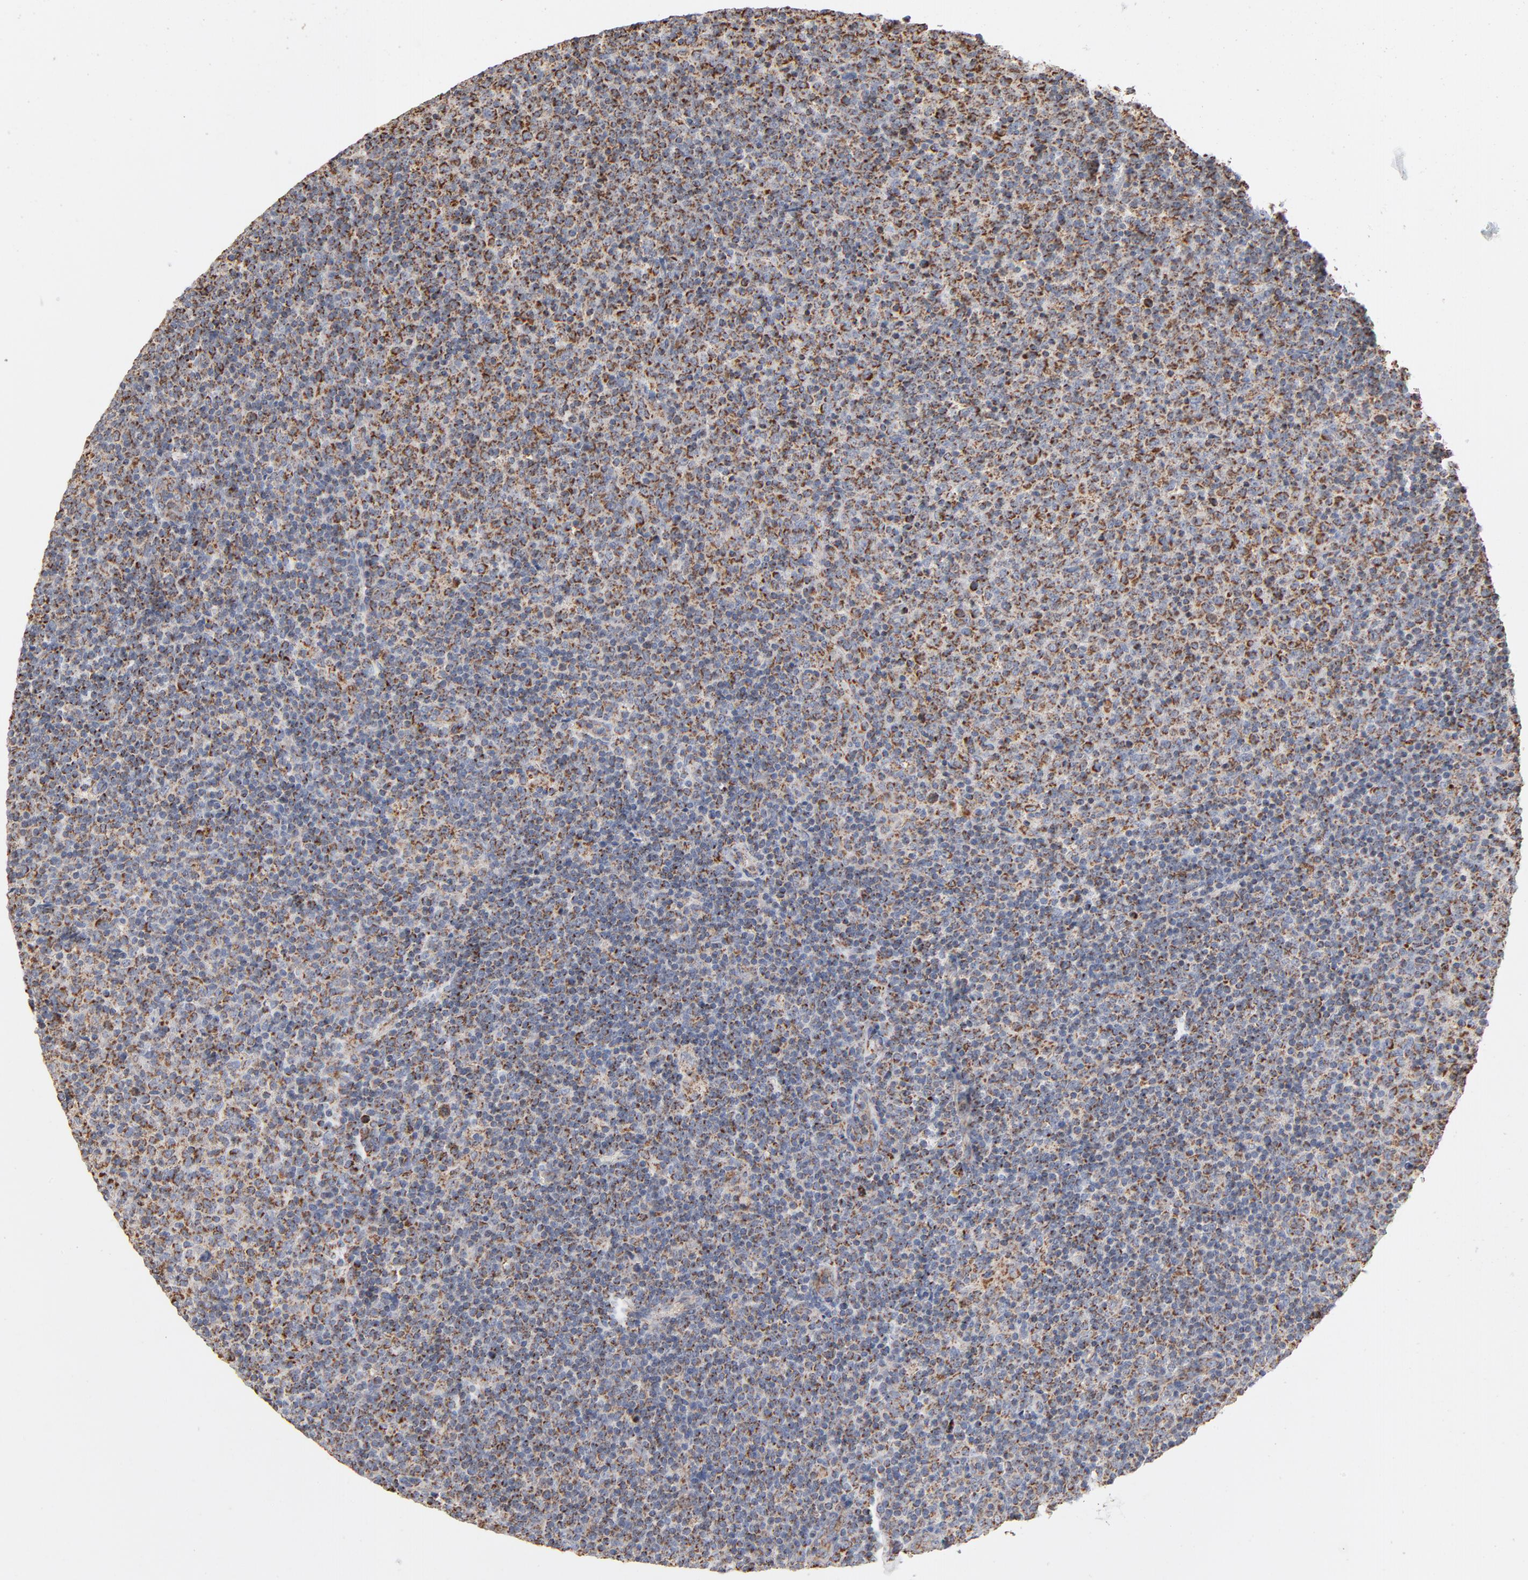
{"staining": {"intensity": "strong", "quantity": "25%-75%", "location": "cytoplasmic/membranous"}, "tissue": "lymphoma", "cell_type": "Tumor cells", "image_type": "cancer", "snomed": [{"axis": "morphology", "description": "Malignant lymphoma, non-Hodgkin's type, Low grade"}, {"axis": "topography", "description": "Lymph node"}], "caption": "This is a histology image of immunohistochemistry staining of lymphoma, which shows strong staining in the cytoplasmic/membranous of tumor cells.", "gene": "UQCRC1", "patient": {"sex": "male", "age": 70}}